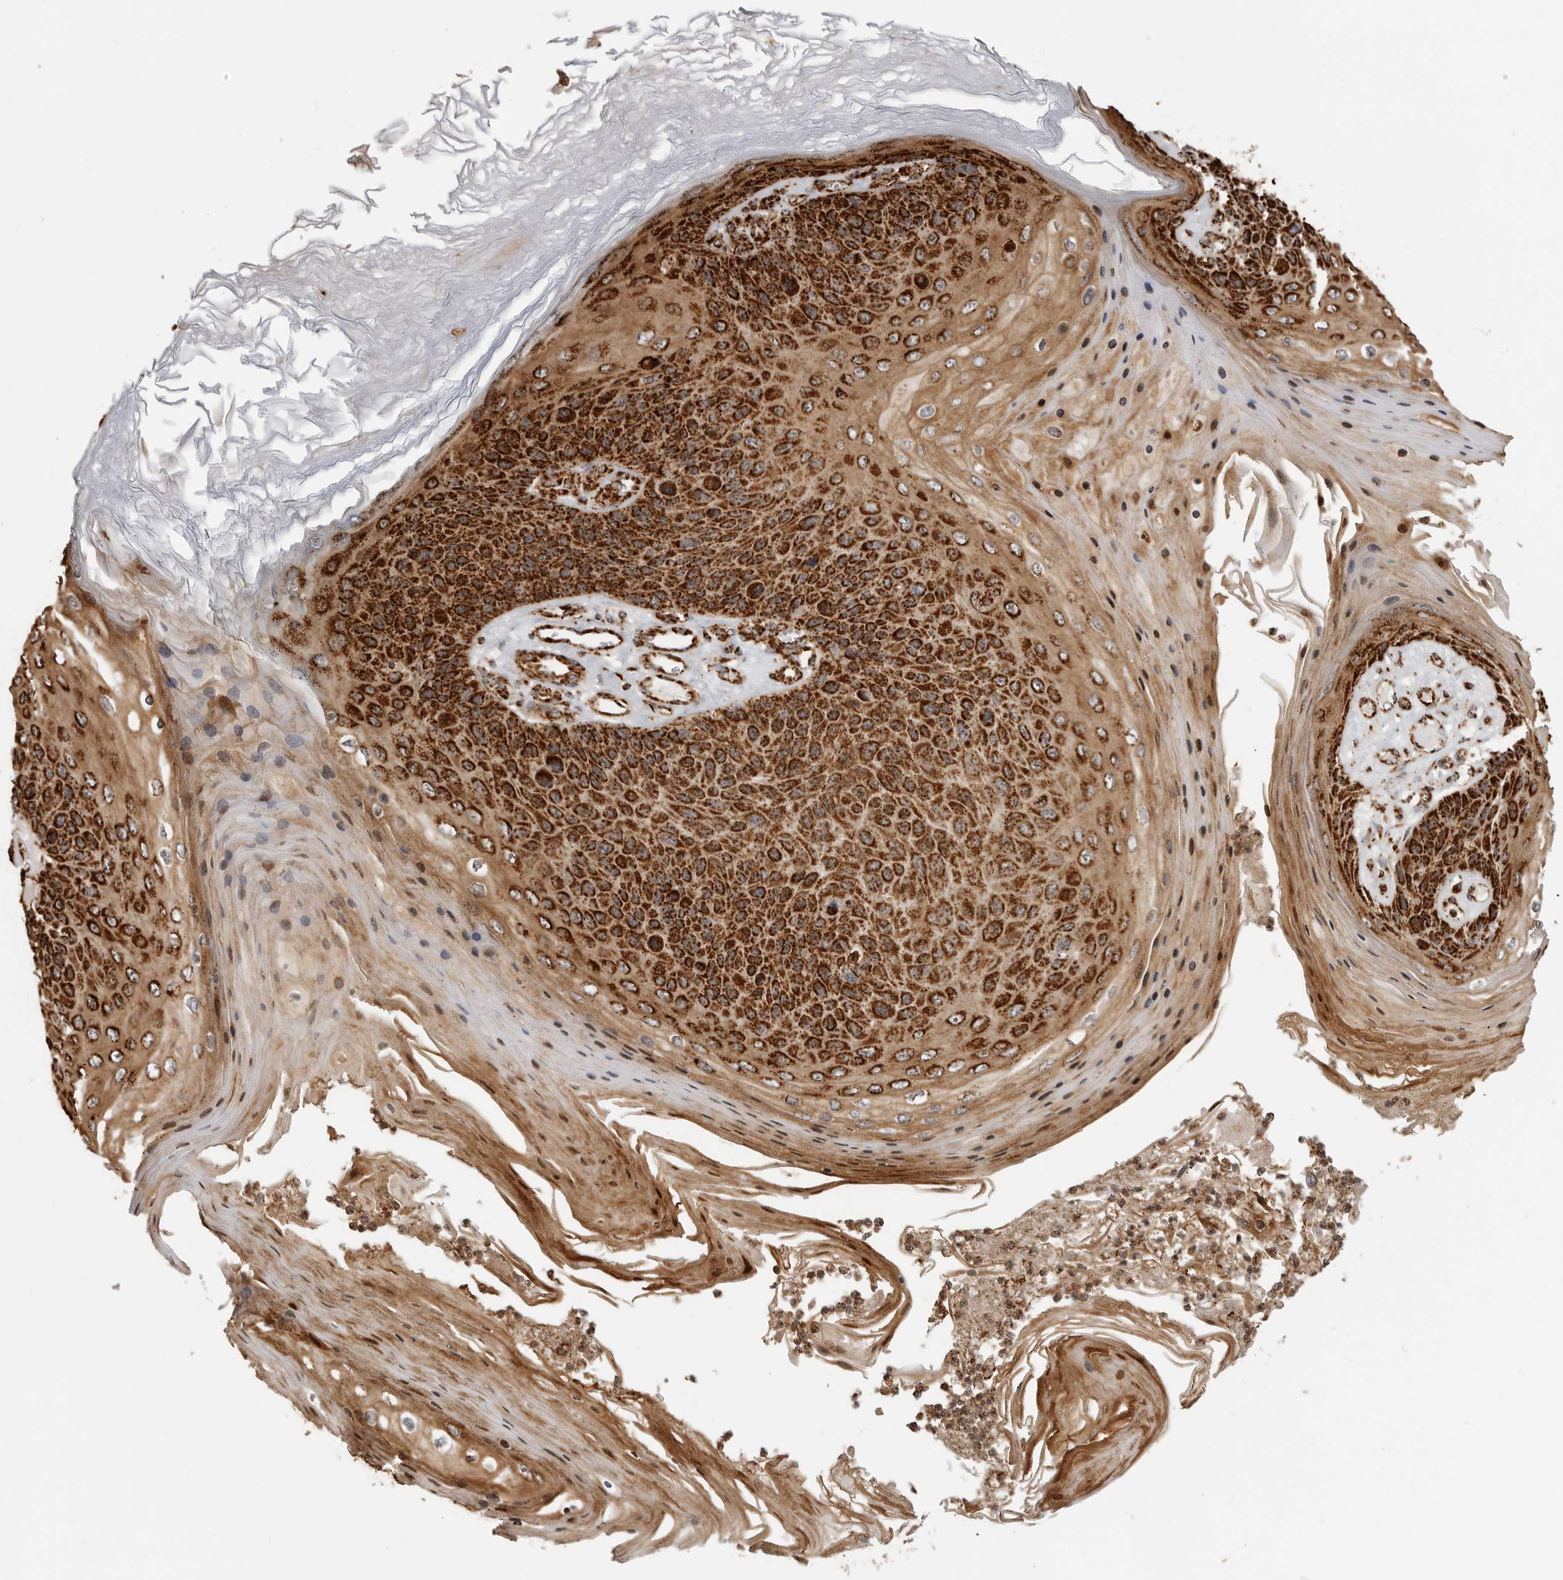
{"staining": {"intensity": "strong", "quantity": ">75%", "location": "cytoplasmic/membranous"}, "tissue": "skin cancer", "cell_type": "Tumor cells", "image_type": "cancer", "snomed": [{"axis": "morphology", "description": "Squamous cell carcinoma, NOS"}, {"axis": "topography", "description": "Skin"}], "caption": "Immunohistochemical staining of human skin cancer reveals high levels of strong cytoplasmic/membranous expression in about >75% of tumor cells. The protein of interest is stained brown, and the nuclei are stained in blue (DAB IHC with brightfield microscopy, high magnification).", "gene": "BMP2K", "patient": {"sex": "female", "age": 88}}